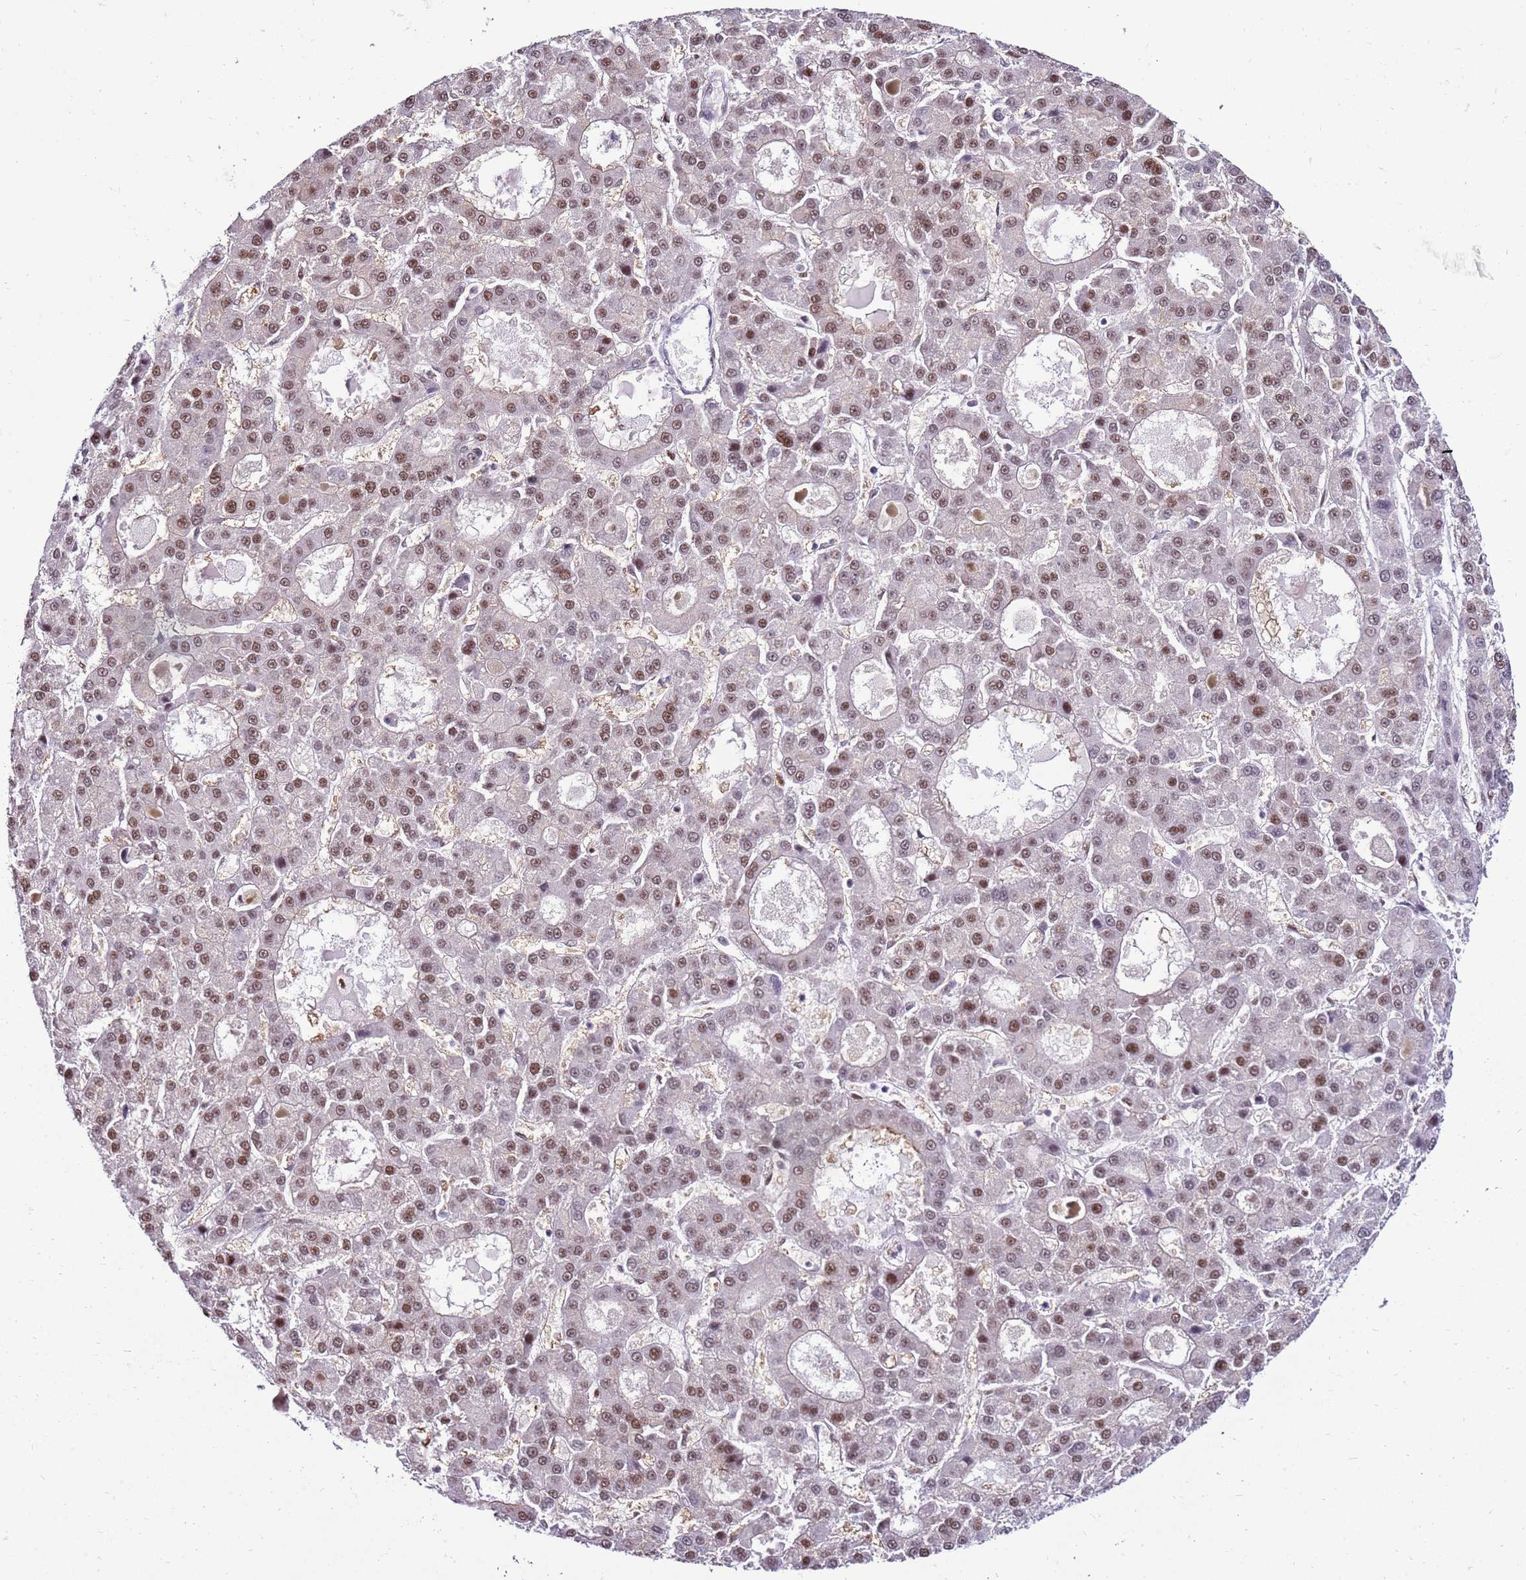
{"staining": {"intensity": "moderate", "quantity": "25%-75%", "location": "nuclear"}, "tissue": "liver cancer", "cell_type": "Tumor cells", "image_type": "cancer", "snomed": [{"axis": "morphology", "description": "Carcinoma, Hepatocellular, NOS"}, {"axis": "topography", "description": "Liver"}], "caption": "Human liver hepatocellular carcinoma stained with a protein marker demonstrates moderate staining in tumor cells.", "gene": "KPNA4", "patient": {"sex": "male", "age": 70}}